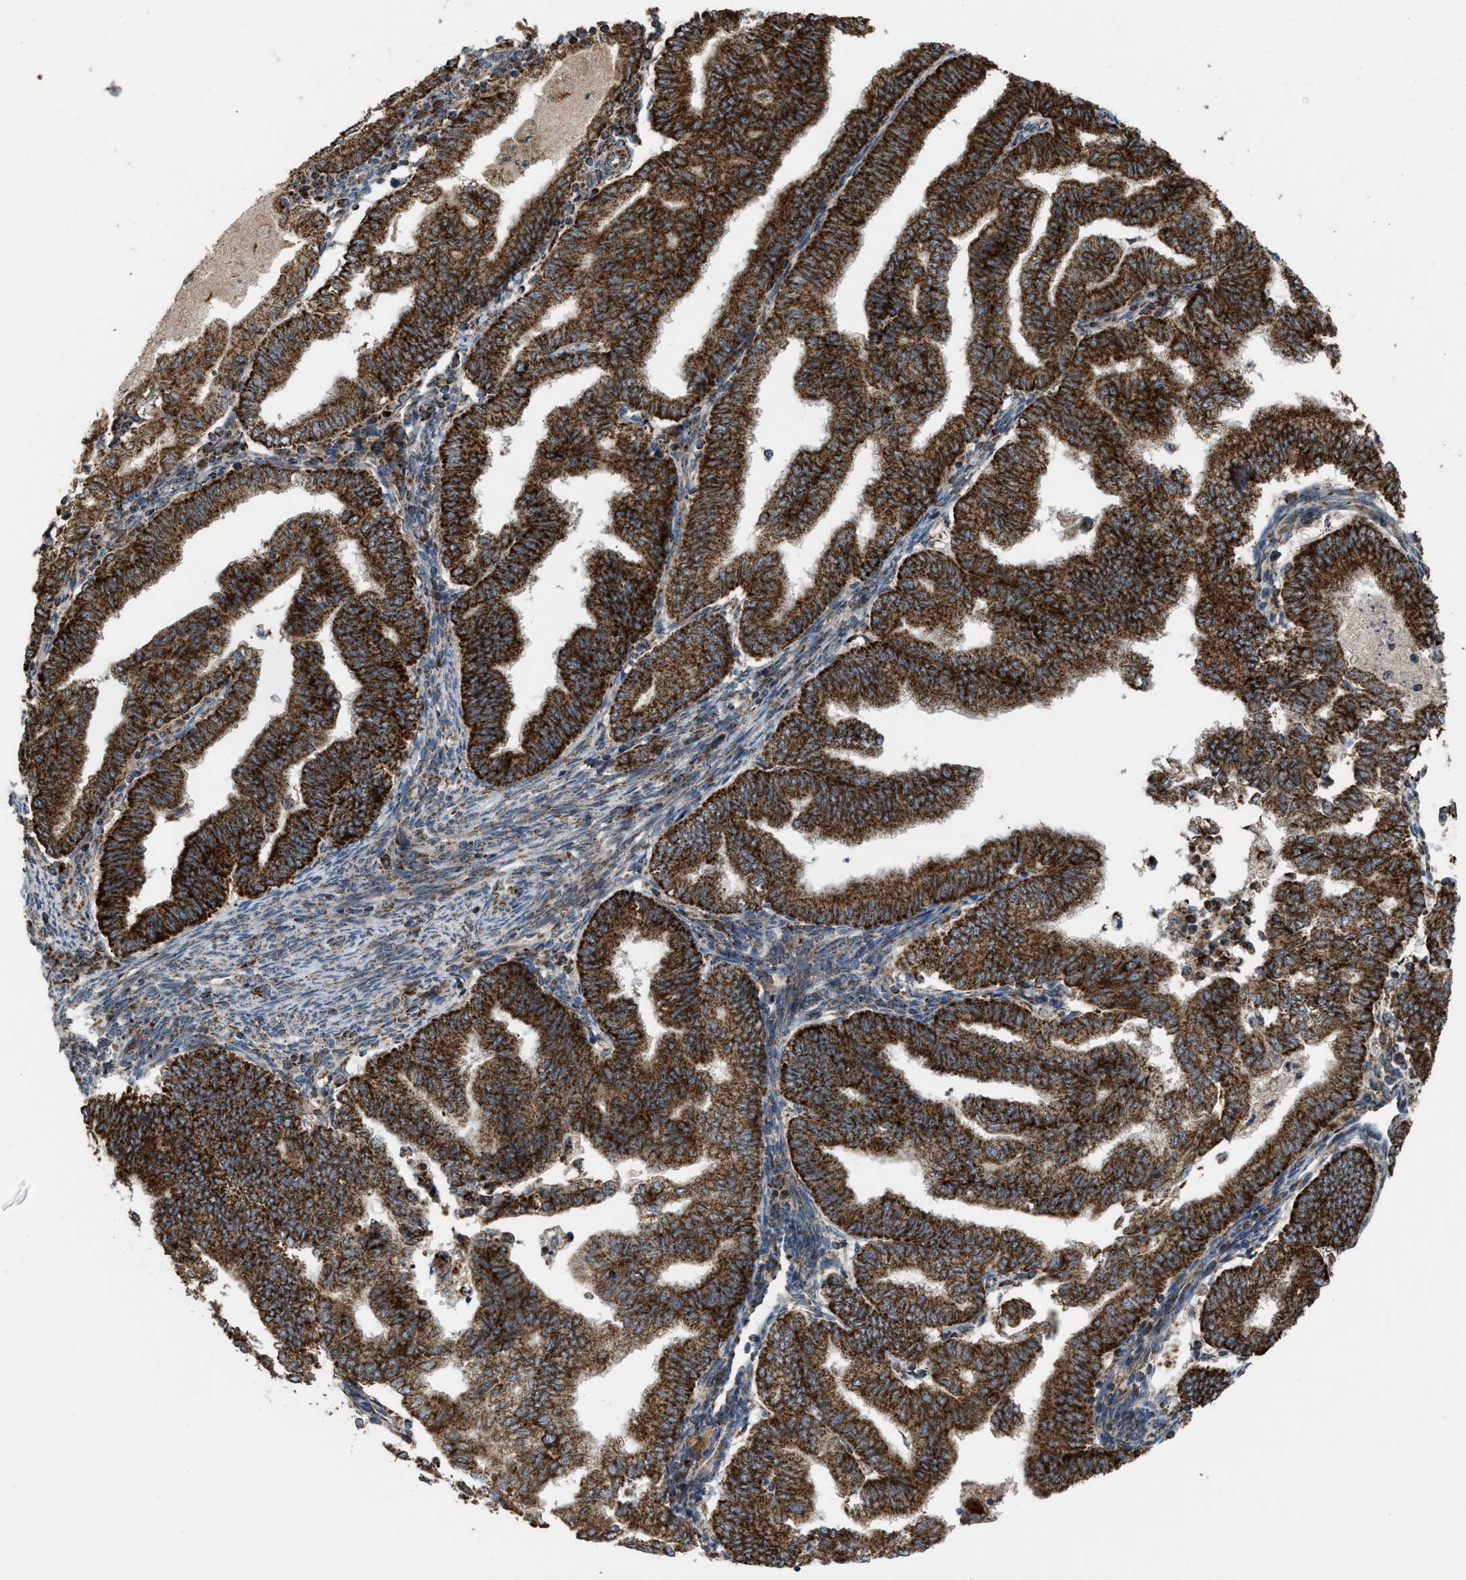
{"staining": {"intensity": "strong", "quantity": ">75%", "location": "cytoplasmic/membranous"}, "tissue": "endometrial cancer", "cell_type": "Tumor cells", "image_type": "cancer", "snomed": [{"axis": "morphology", "description": "Polyp, NOS"}, {"axis": "morphology", "description": "Adenocarcinoma, NOS"}, {"axis": "morphology", "description": "Adenoma, NOS"}, {"axis": "topography", "description": "Endometrium"}], "caption": "High-power microscopy captured an IHC image of endometrial adenocarcinoma, revealing strong cytoplasmic/membranous staining in about >75% of tumor cells.", "gene": "SGSM2", "patient": {"sex": "female", "age": 79}}